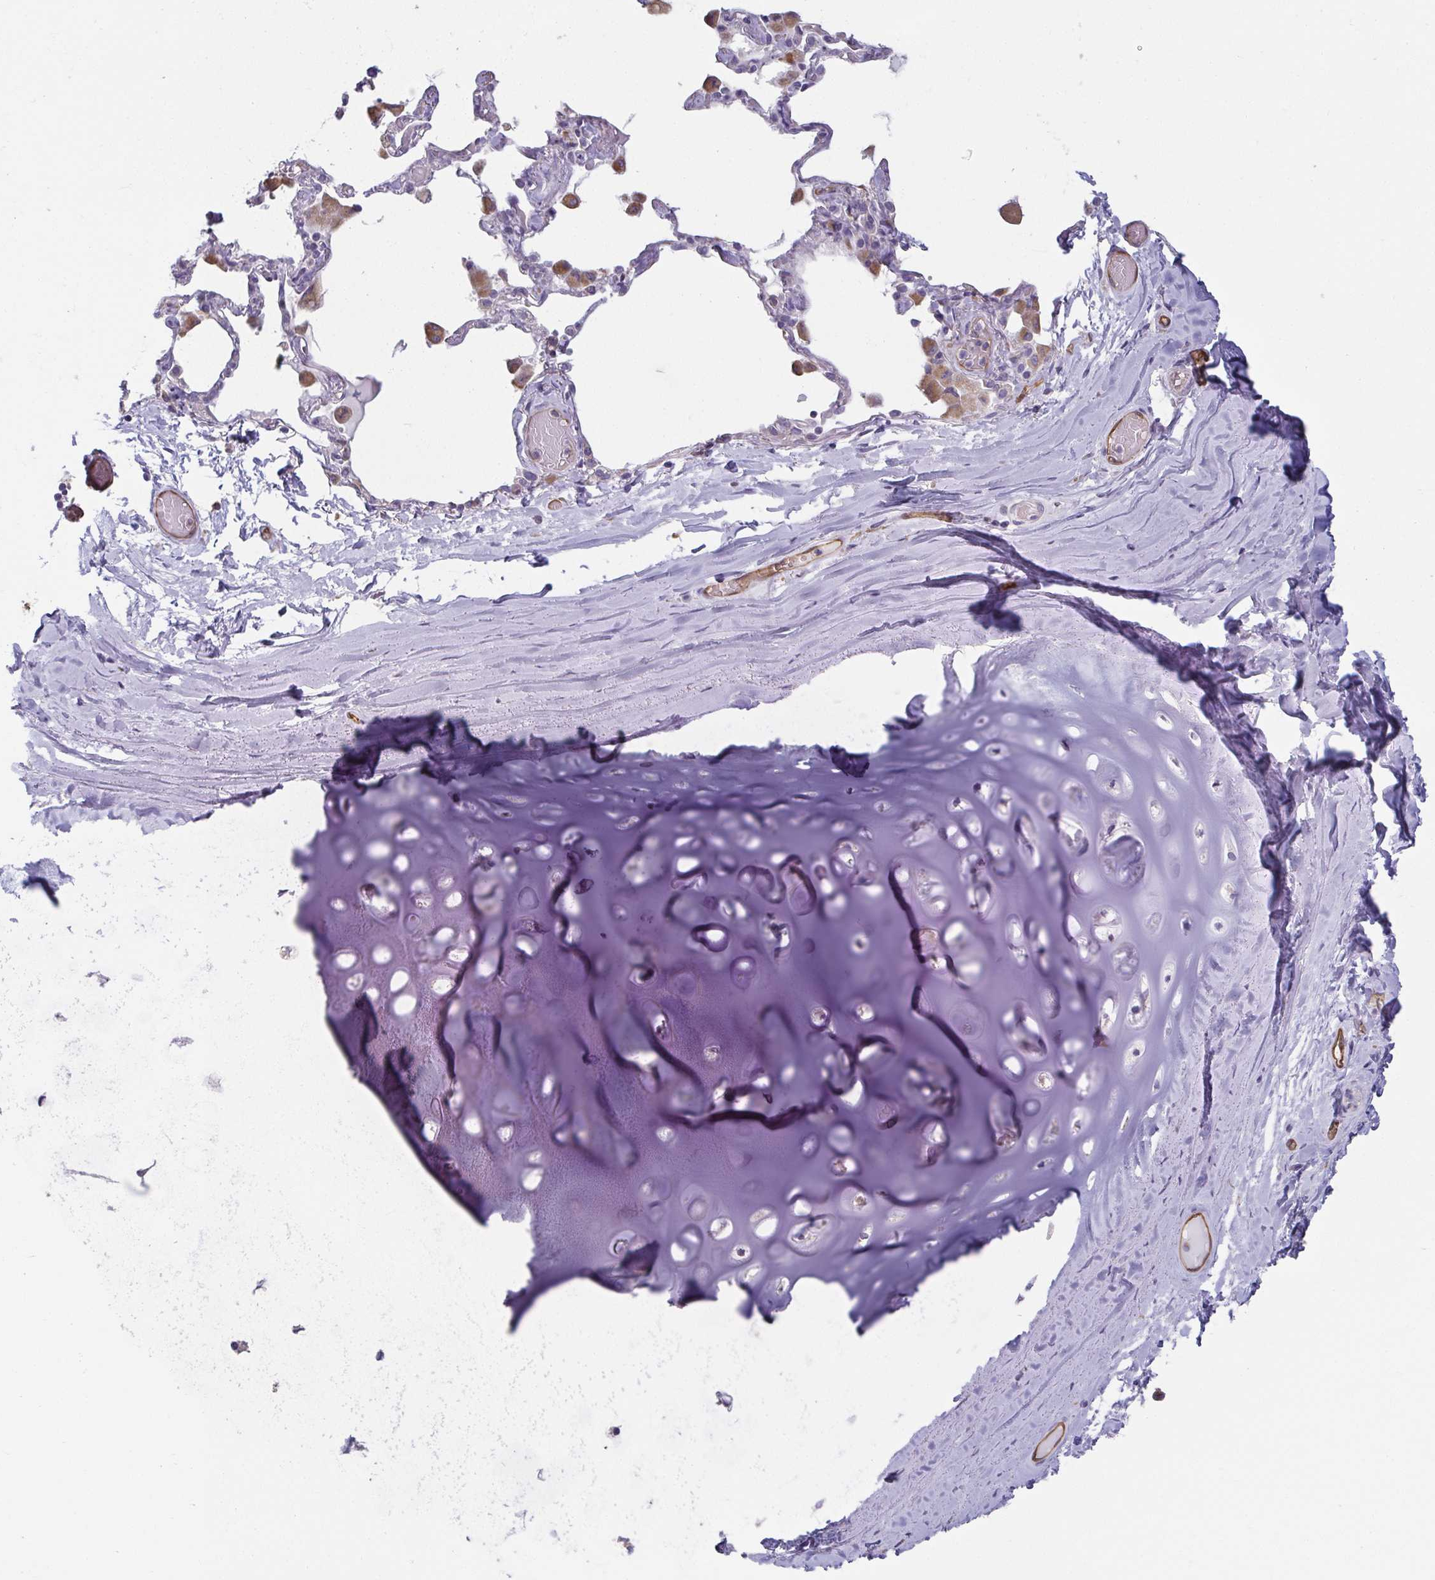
{"staining": {"intensity": "negative", "quantity": "none", "location": "none"}, "tissue": "soft tissue", "cell_type": "Chondrocytes", "image_type": "normal", "snomed": [{"axis": "morphology", "description": "Normal tissue, NOS"}, {"axis": "topography", "description": "Cartilage tissue"}, {"axis": "topography", "description": "Bronchus"}], "caption": "Immunohistochemistry of unremarkable soft tissue exhibits no staining in chondrocytes.", "gene": "PDE2A", "patient": {"sex": "male", "age": 64}}